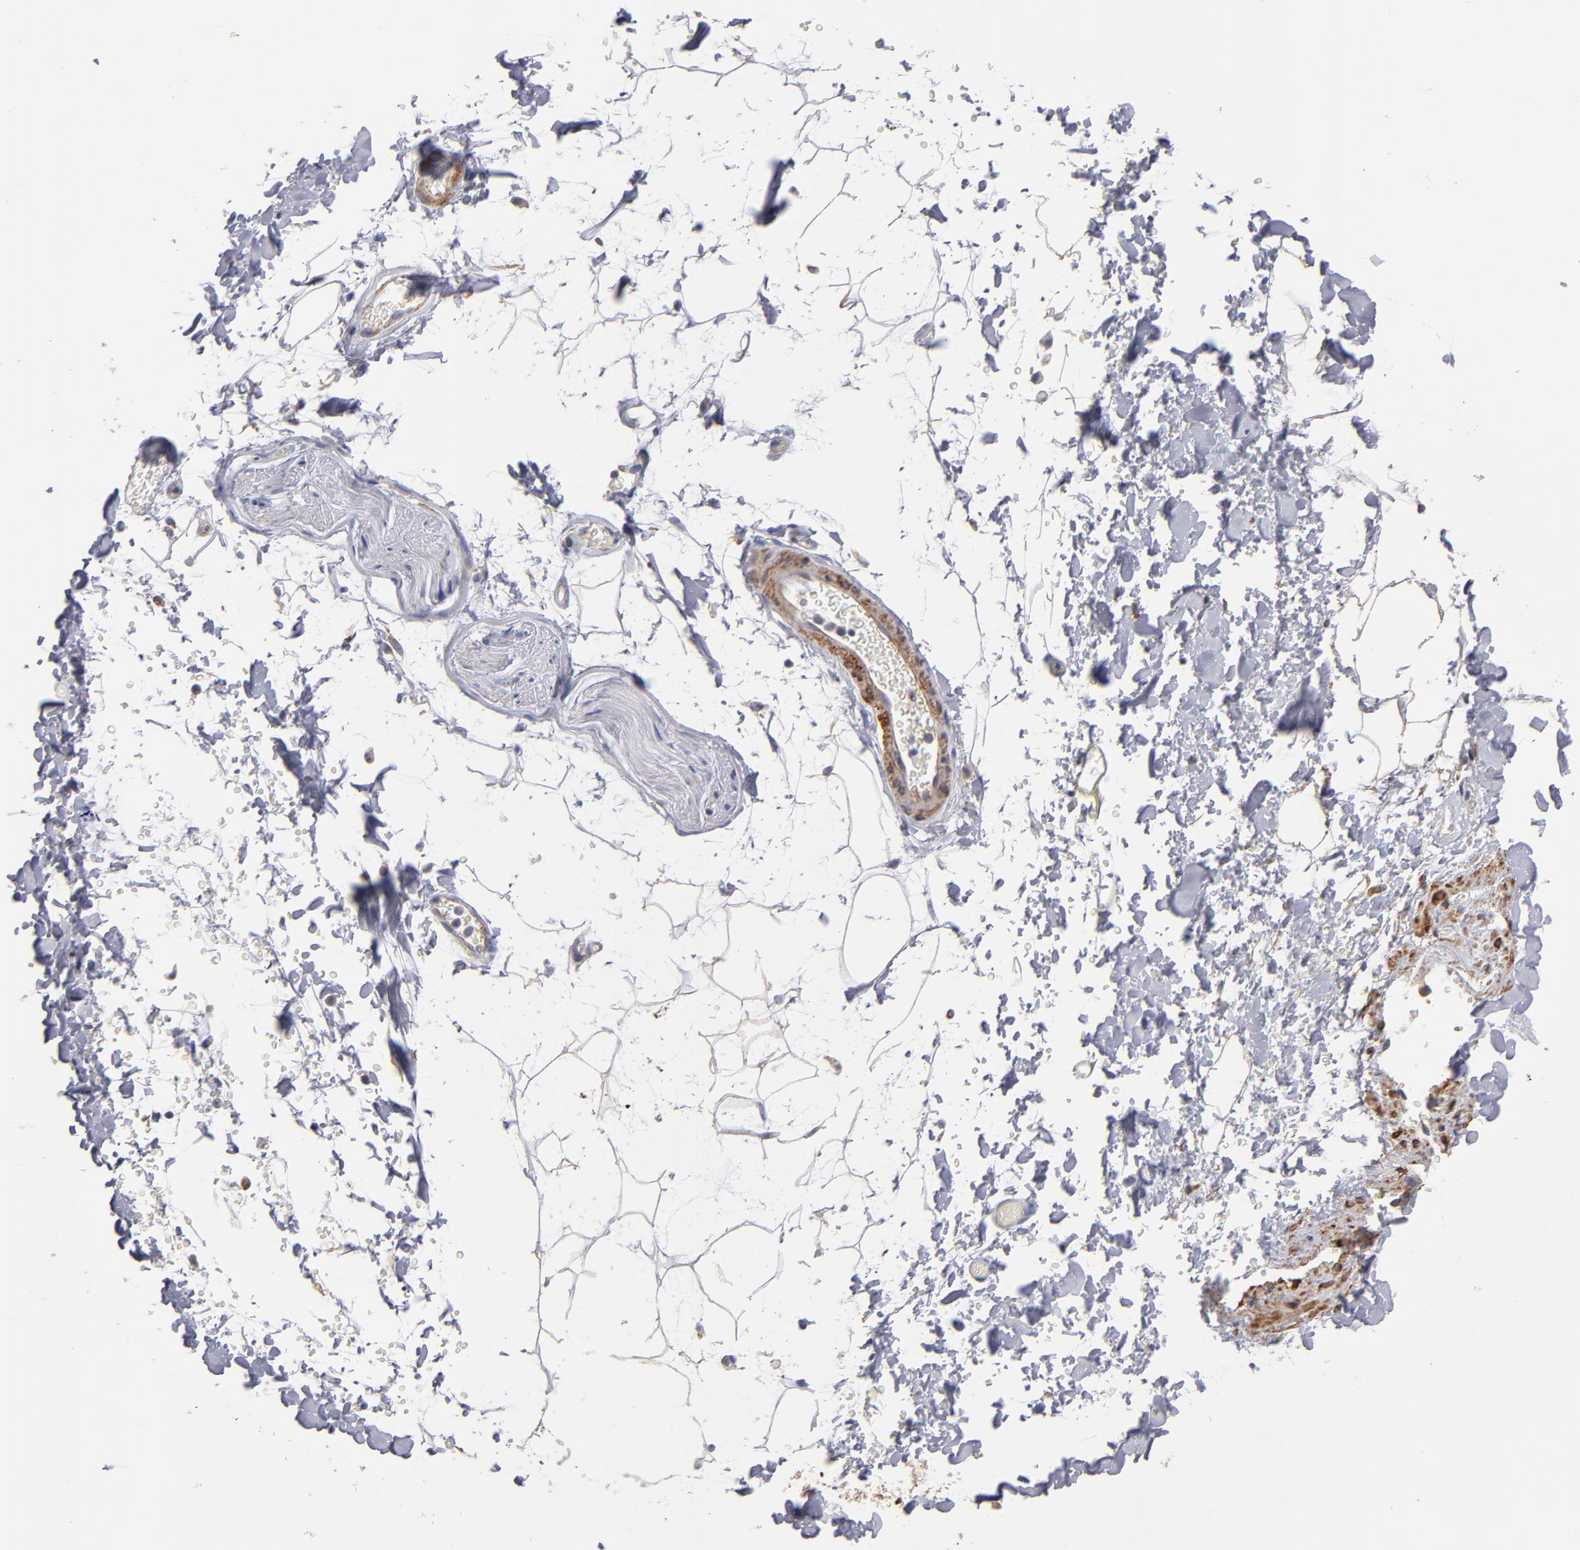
{"staining": {"intensity": "negative", "quantity": "none", "location": "none"}, "tissue": "adipose tissue", "cell_type": "Adipocytes", "image_type": "normal", "snomed": [{"axis": "morphology", "description": "Normal tissue, NOS"}, {"axis": "topography", "description": "Soft tissue"}], "caption": "Immunohistochemical staining of normal human adipose tissue demonstrates no significant positivity in adipocytes.", "gene": "SLMAP", "patient": {"sex": "male", "age": 72}}